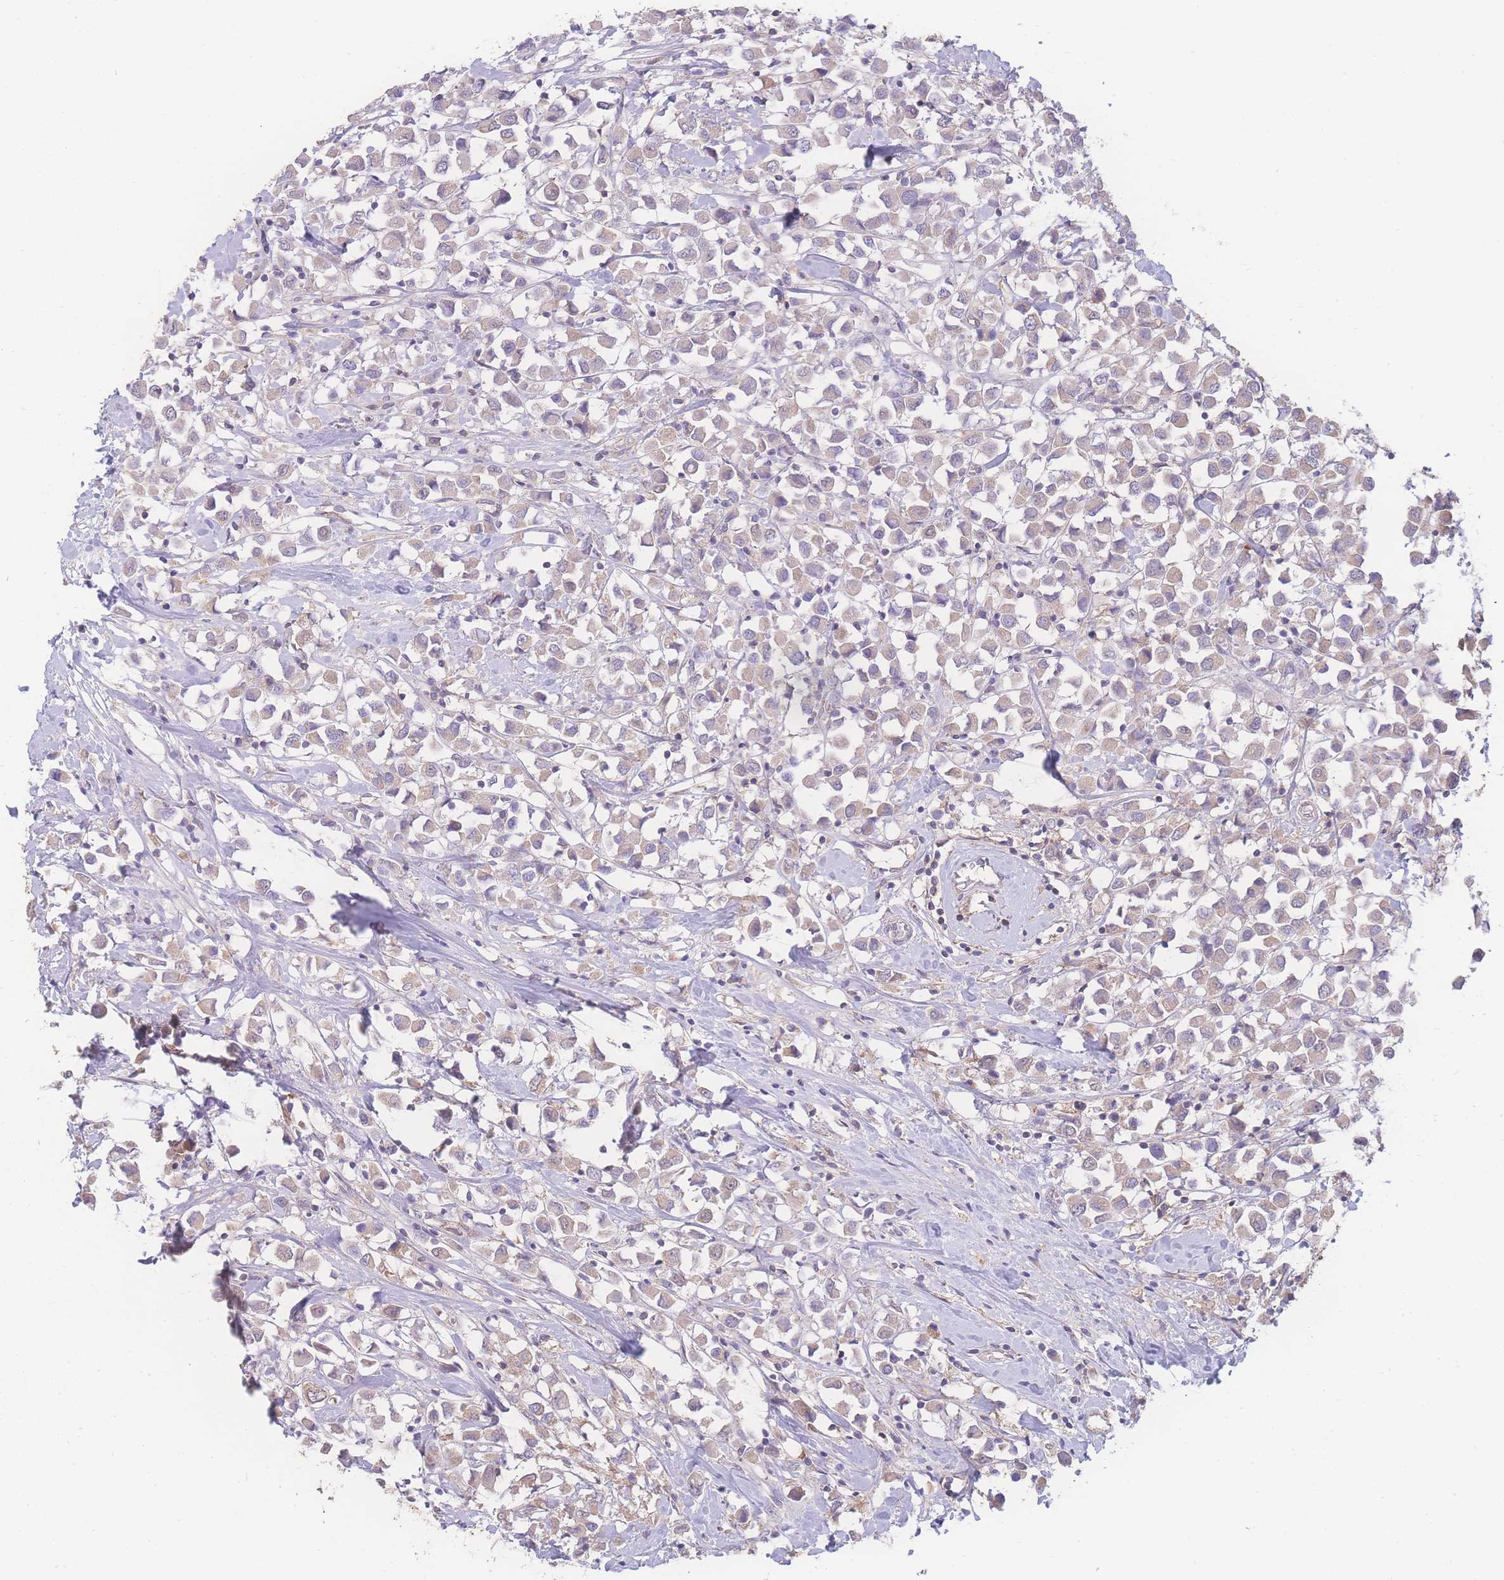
{"staining": {"intensity": "weak", "quantity": ">75%", "location": "cytoplasmic/membranous"}, "tissue": "breast cancer", "cell_type": "Tumor cells", "image_type": "cancer", "snomed": [{"axis": "morphology", "description": "Duct carcinoma"}, {"axis": "topography", "description": "Breast"}], "caption": "Protein positivity by IHC reveals weak cytoplasmic/membranous staining in about >75% of tumor cells in breast invasive ductal carcinoma. The protein of interest is stained brown, and the nuclei are stained in blue (DAB IHC with brightfield microscopy, high magnification).", "gene": "GIPR", "patient": {"sex": "female", "age": 61}}